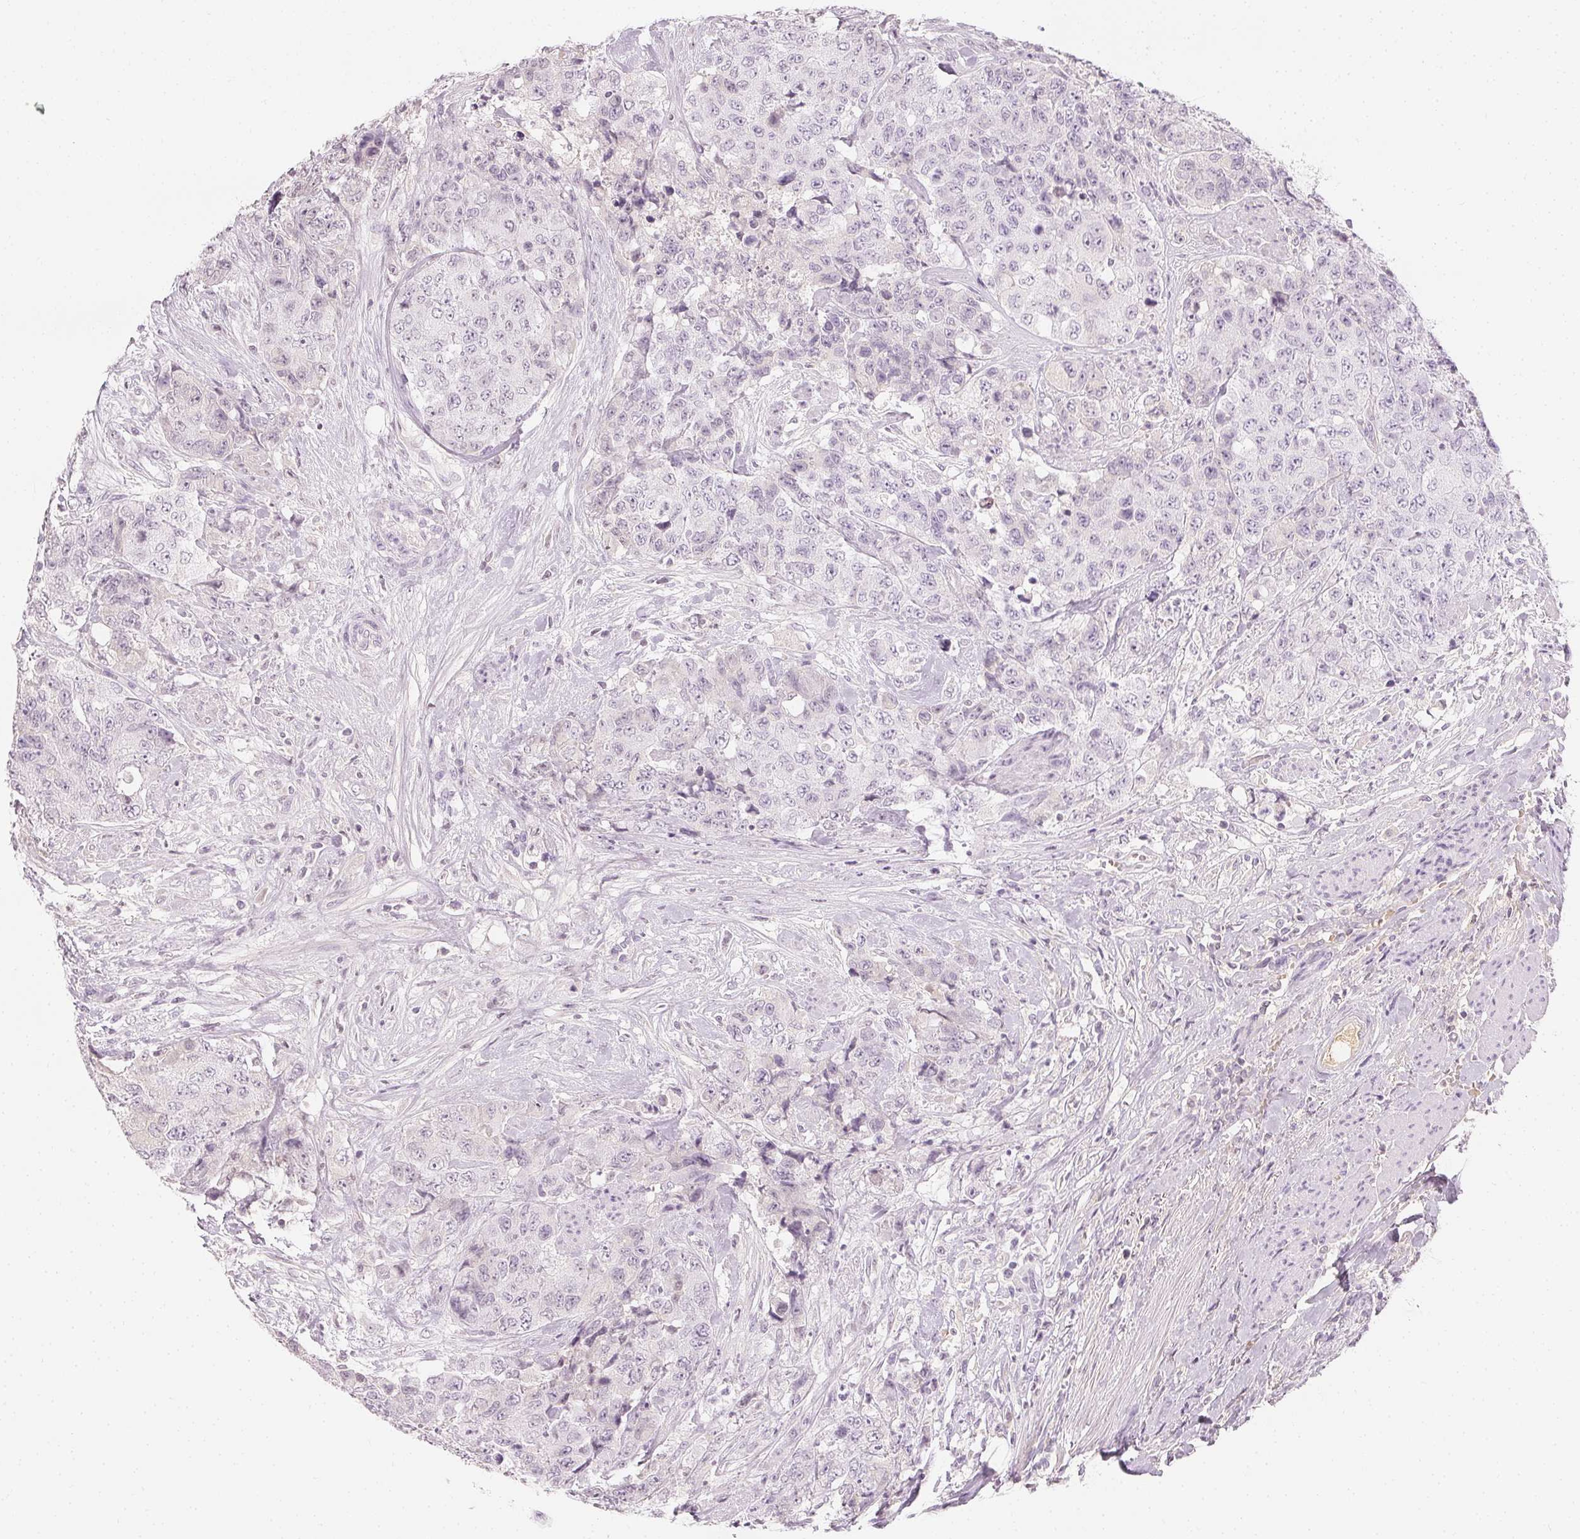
{"staining": {"intensity": "negative", "quantity": "none", "location": "none"}, "tissue": "urothelial cancer", "cell_type": "Tumor cells", "image_type": "cancer", "snomed": [{"axis": "morphology", "description": "Urothelial carcinoma, High grade"}, {"axis": "topography", "description": "Urinary bladder"}], "caption": "Immunohistochemistry of urothelial carcinoma (high-grade) demonstrates no expression in tumor cells. (DAB (3,3'-diaminobenzidine) immunohistochemistry (IHC) with hematoxylin counter stain).", "gene": "AFM", "patient": {"sex": "female", "age": 78}}